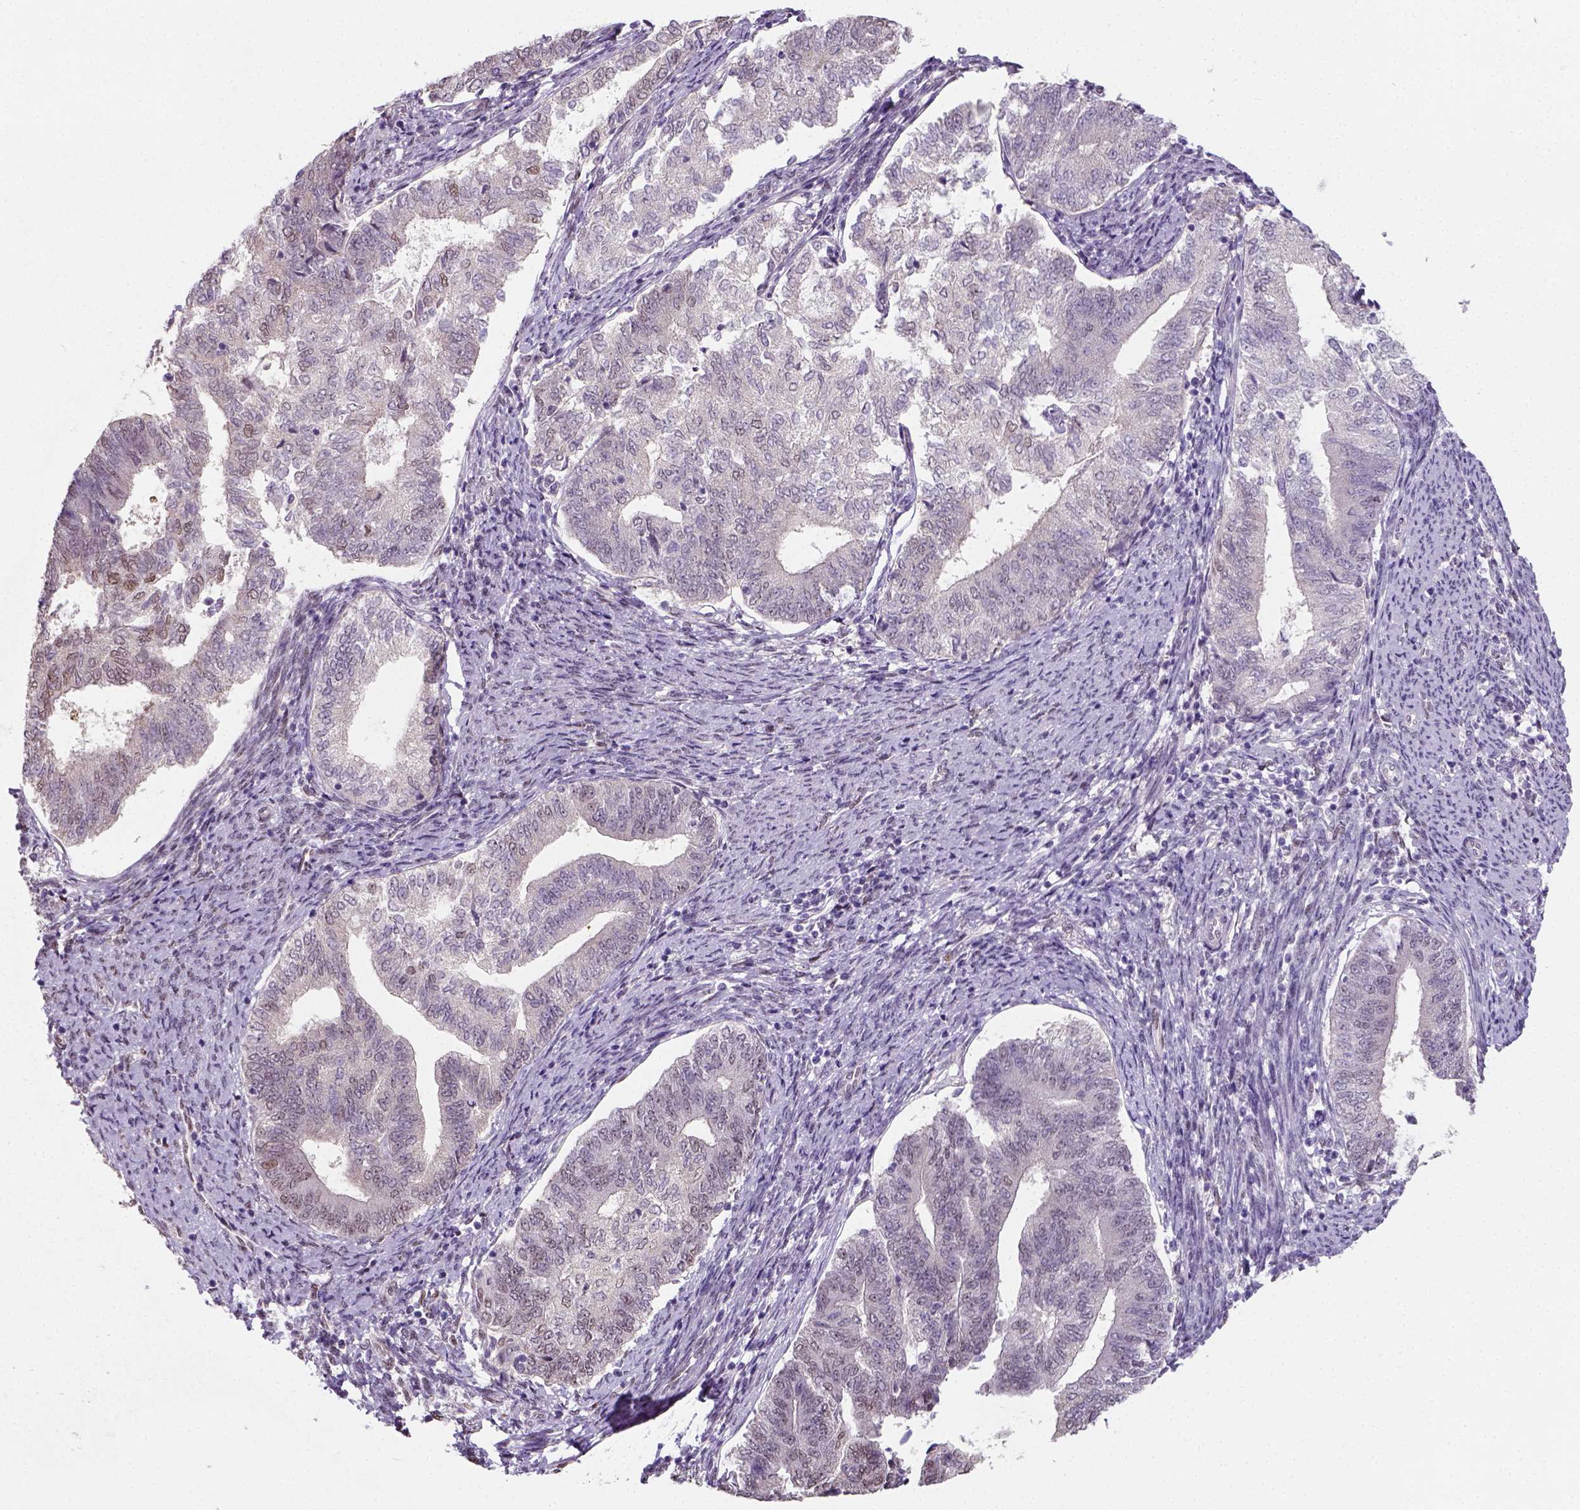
{"staining": {"intensity": "moderate", "quantity": "<25%", "location": "nuclear"}, "tissue": "endometrial cancer", "cell_type": "Tumor cells", "image_type": "cancer", "snomed": [{"axis": "morphology", "description": "Adenocarcinoma, NOS"}, {"axis": "topography", "description": "Endometrium"}], "caption": "An IHC image of tumor tissue is shown. Protein staining in brown shows moderate nuclear positivity in adenocarcinoma (endometrial) within tumor cells.", "gene": "C1orf112", "patient": {"sex": "female", "age": 65}}